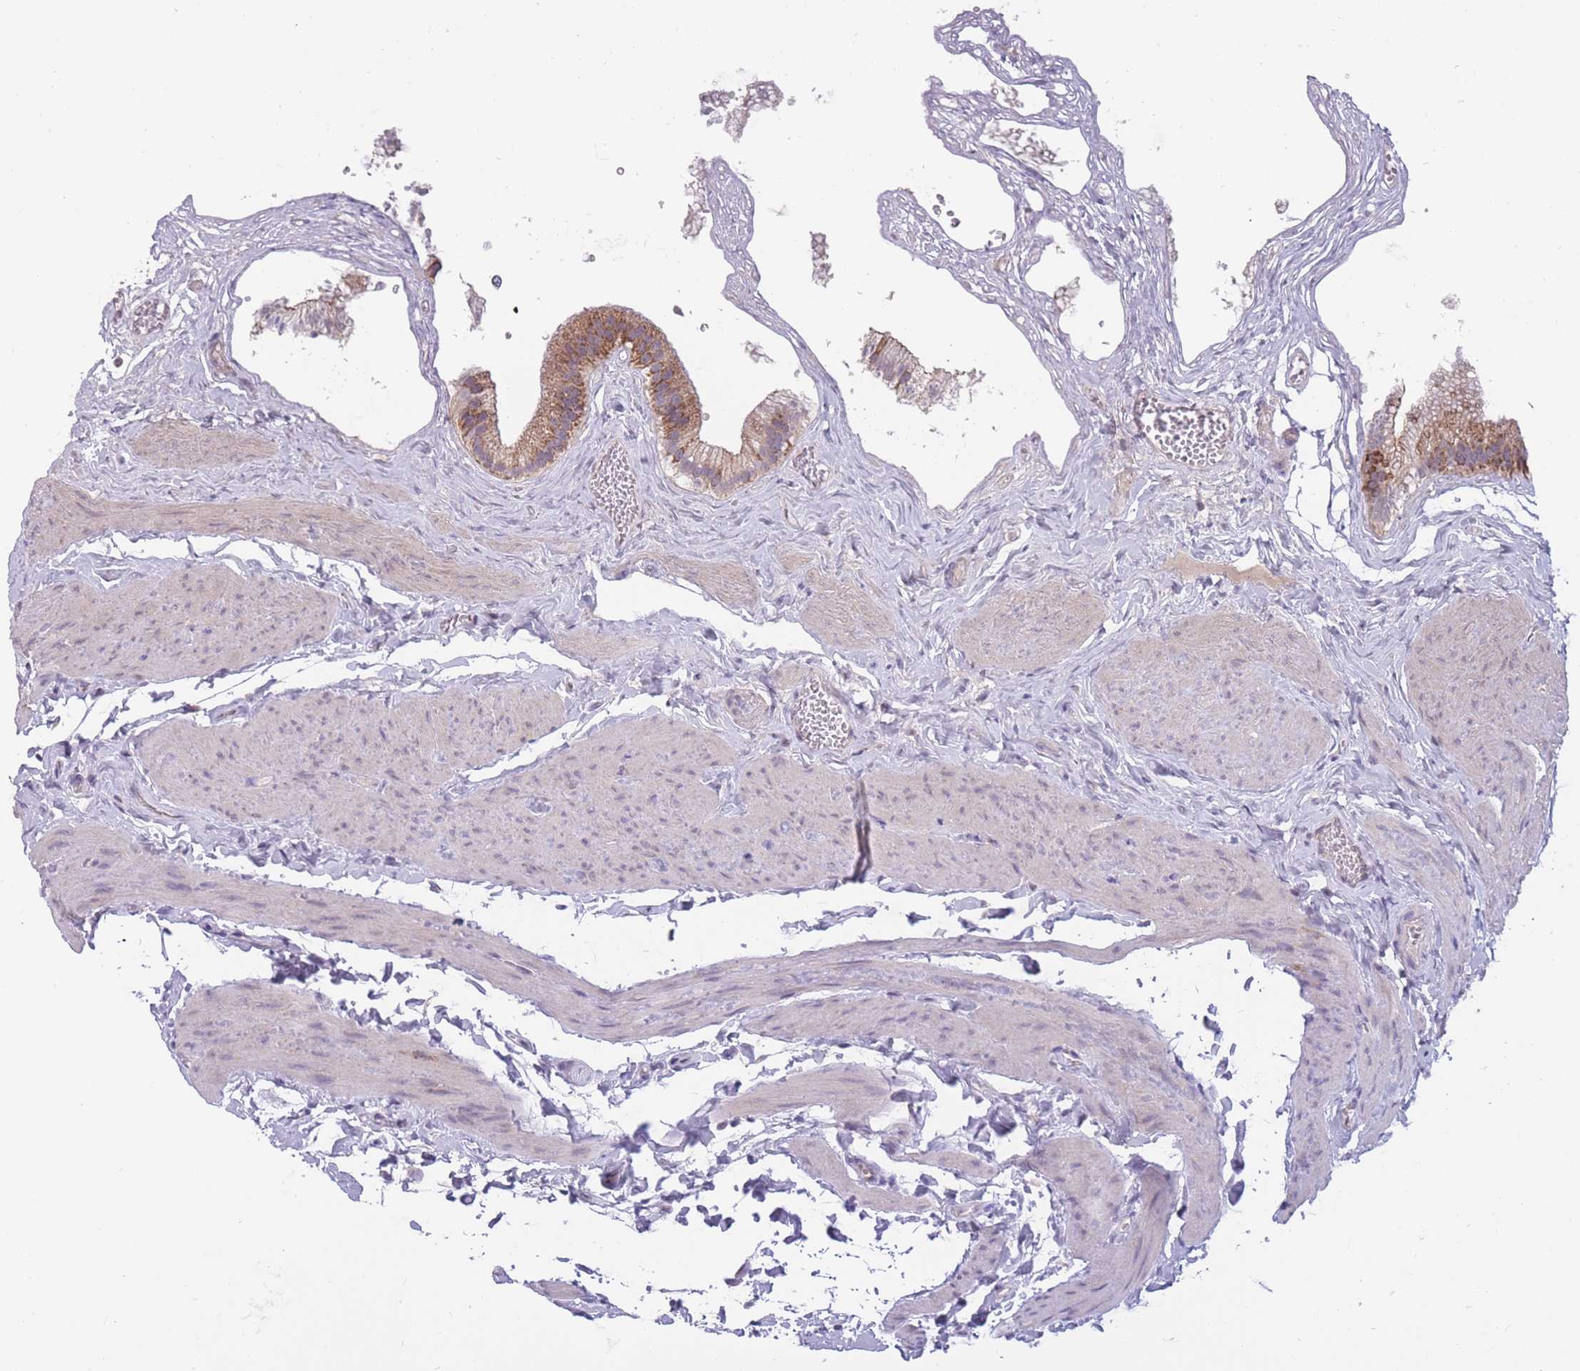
{"staining": {"intensity": "moderate", "quantity": ">75%", "location": "cytoplasmic/membranous"}, "tissue": "gallbladder", "cell_type": "Glandular cells", "image_type": "normal", "snomed": [{"axis": "morphology", "description": "Normal tissue, NOS"}, {"axis": "topography", "description": "Gallbladder"}], "caption": "Glandular cells exhibit medium levels of moderate cytoplasmic/membranous expression in about >75% of cells in benign gallbladder.", "gene": "MRPS18C", "patient": {"sex": "female", "age": 54}}